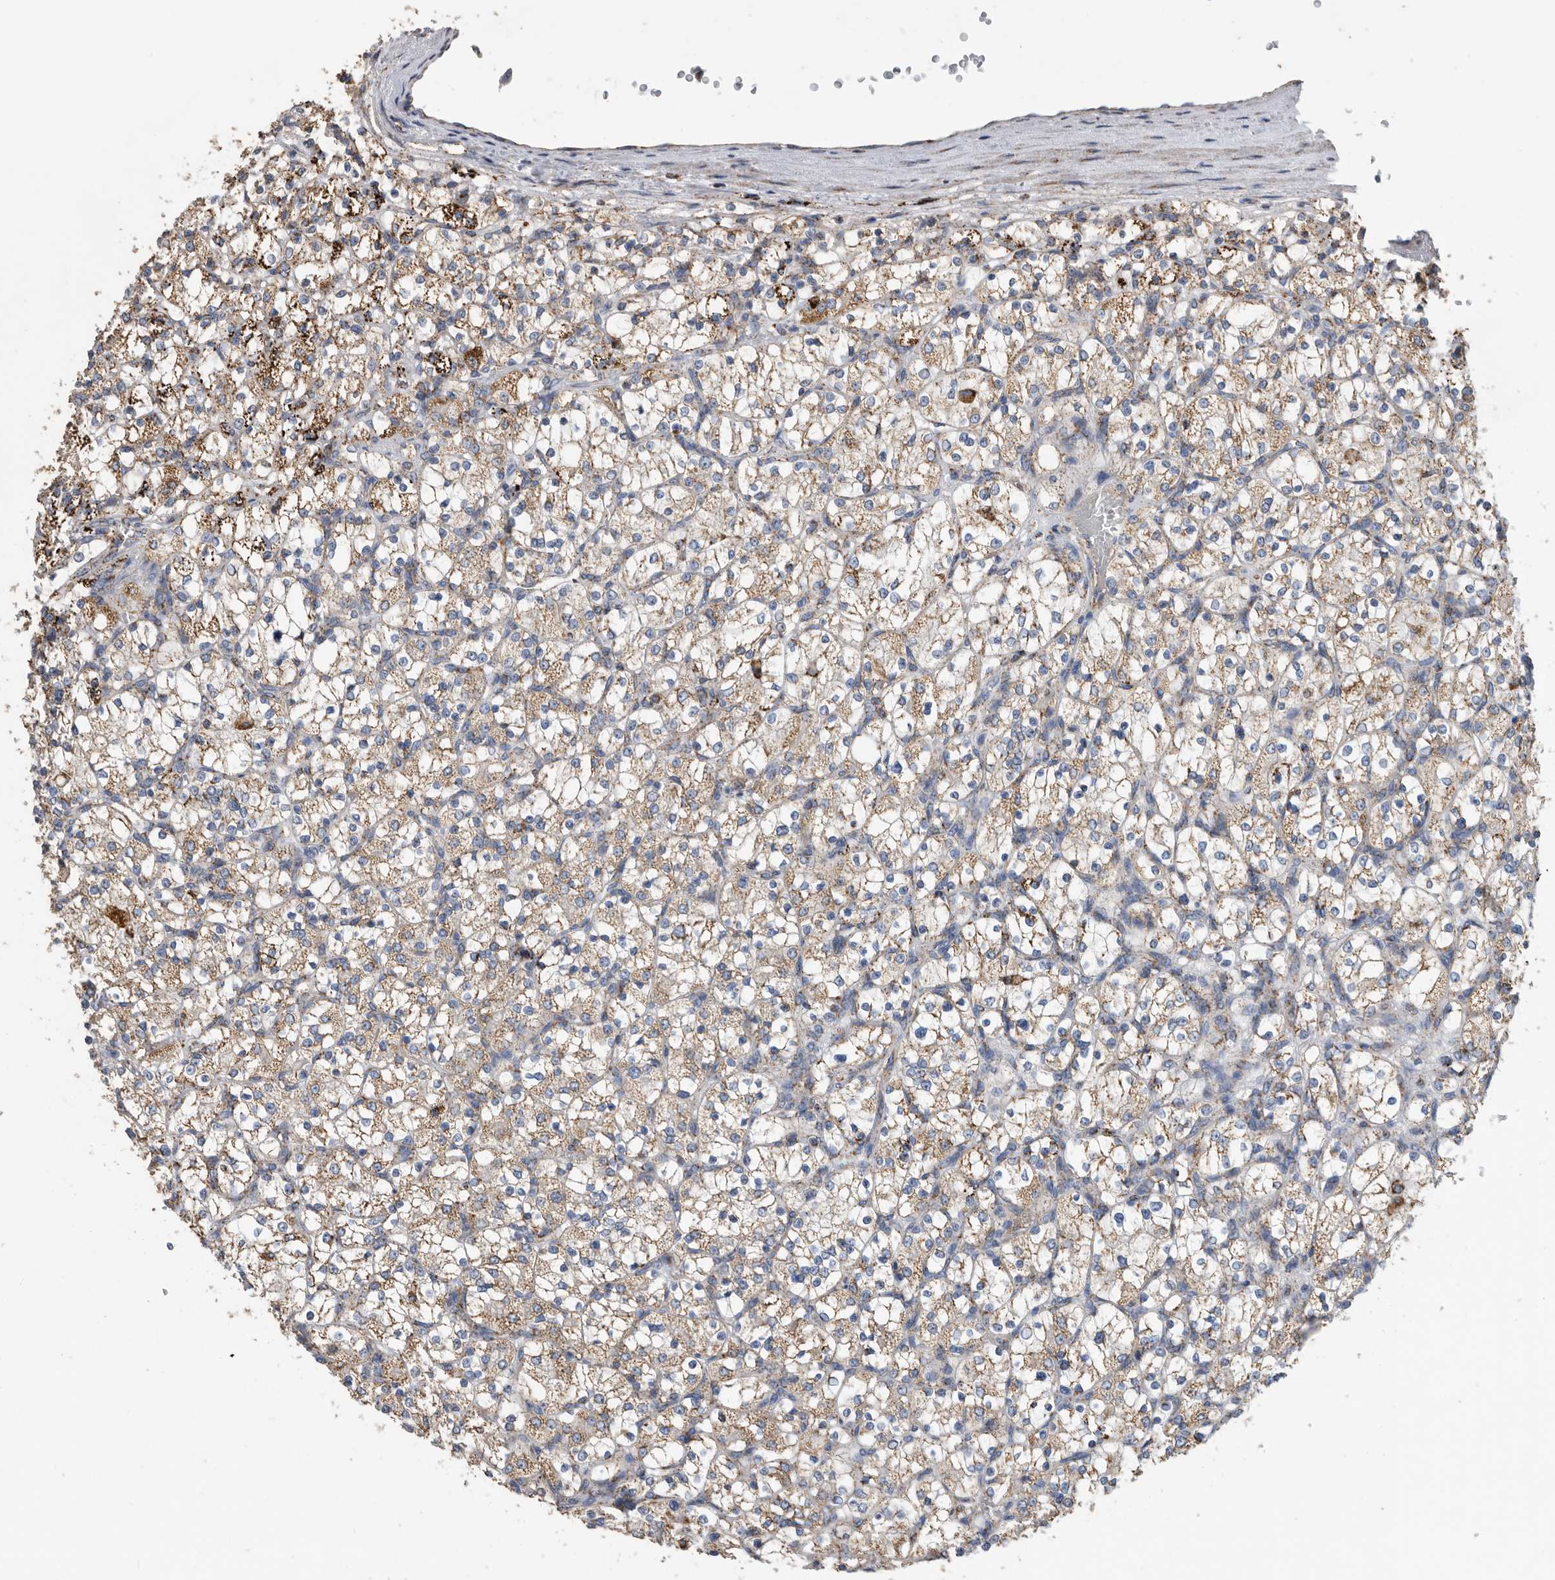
{"staining": {"intensity": "moderate", "quantity": ">75%", "location": "cytoplasmic/membranous"}, "tissue": "renal cancer", "cell_type": "Tumor cells", "image_type": "cancer", "snomed": [{"axis": "morphology", "description": "Adenocarcinoma, NOS"}, {"axis": "topography", "description": "Kidney"}], "caption": "Approximately >75% of tumor cells in renal adenocarcinoma demonstrate moderate cytoplasmic/membranous protein expression as visualized by brown immunohistochemical staining.", "gene": "WFDC1", "patient": {"sex": "female", "age": 69}}